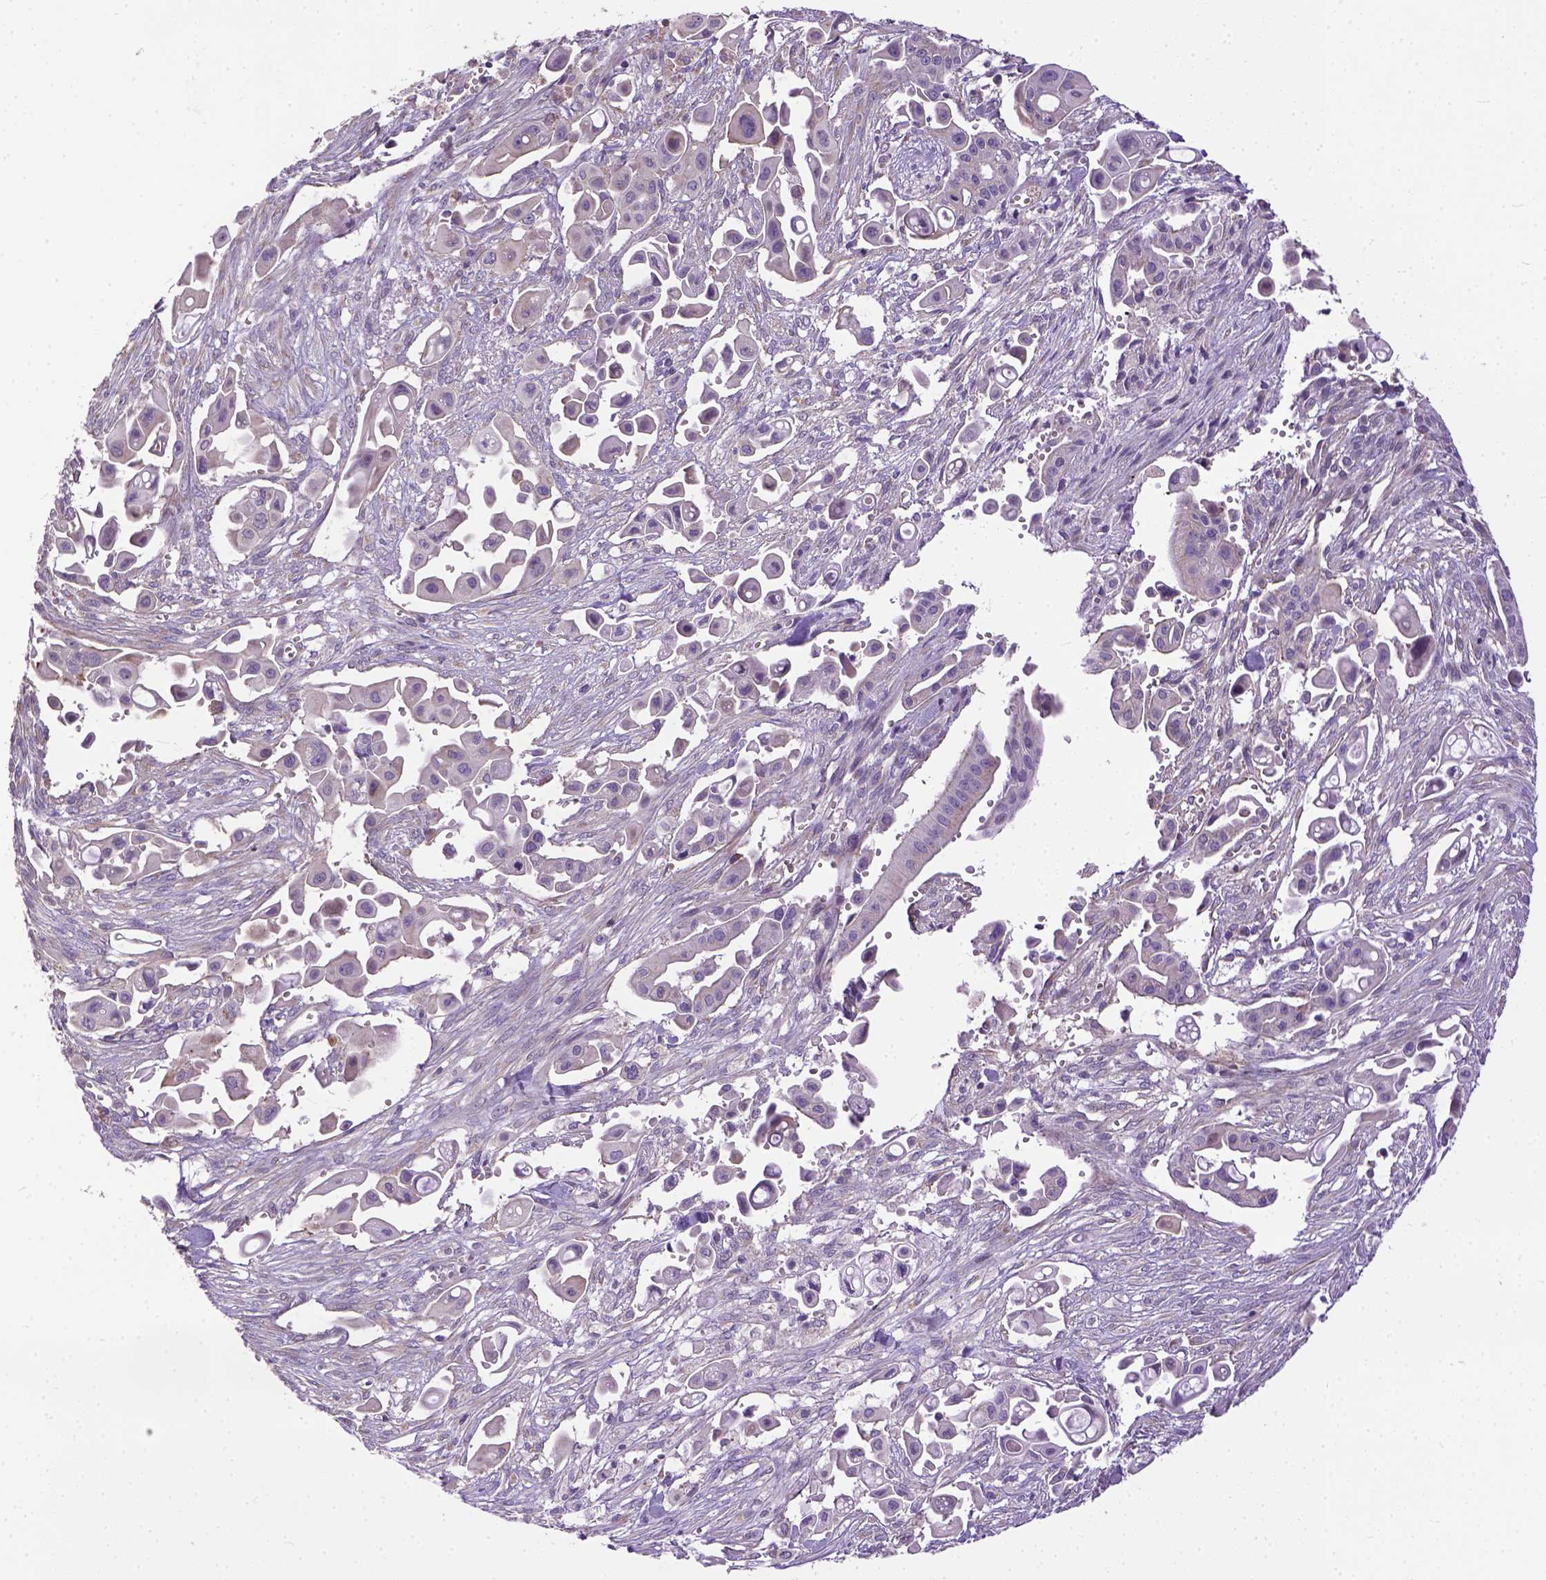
{"staining": {"intensity": "negative", "quantity": "none", "location": "none"}, "tissue": "pancreatic cancer", "cell_type": "Tumor cells", "image_type": "cancer", "snomed": [{"axis": "morphology", "description": "Adenocarcinoma, NOS"}, {"axis": "topography", "description": "Pancreas"}], "caption": "Immunohistochemistry histopathology image of human pancreatic cancer (adenocarcinoma) stained for a protein (brown), which demonstrates no positivity in tumor cells.", "gene": "BANF2", "patient": {"sex": "male", "age": 50}}